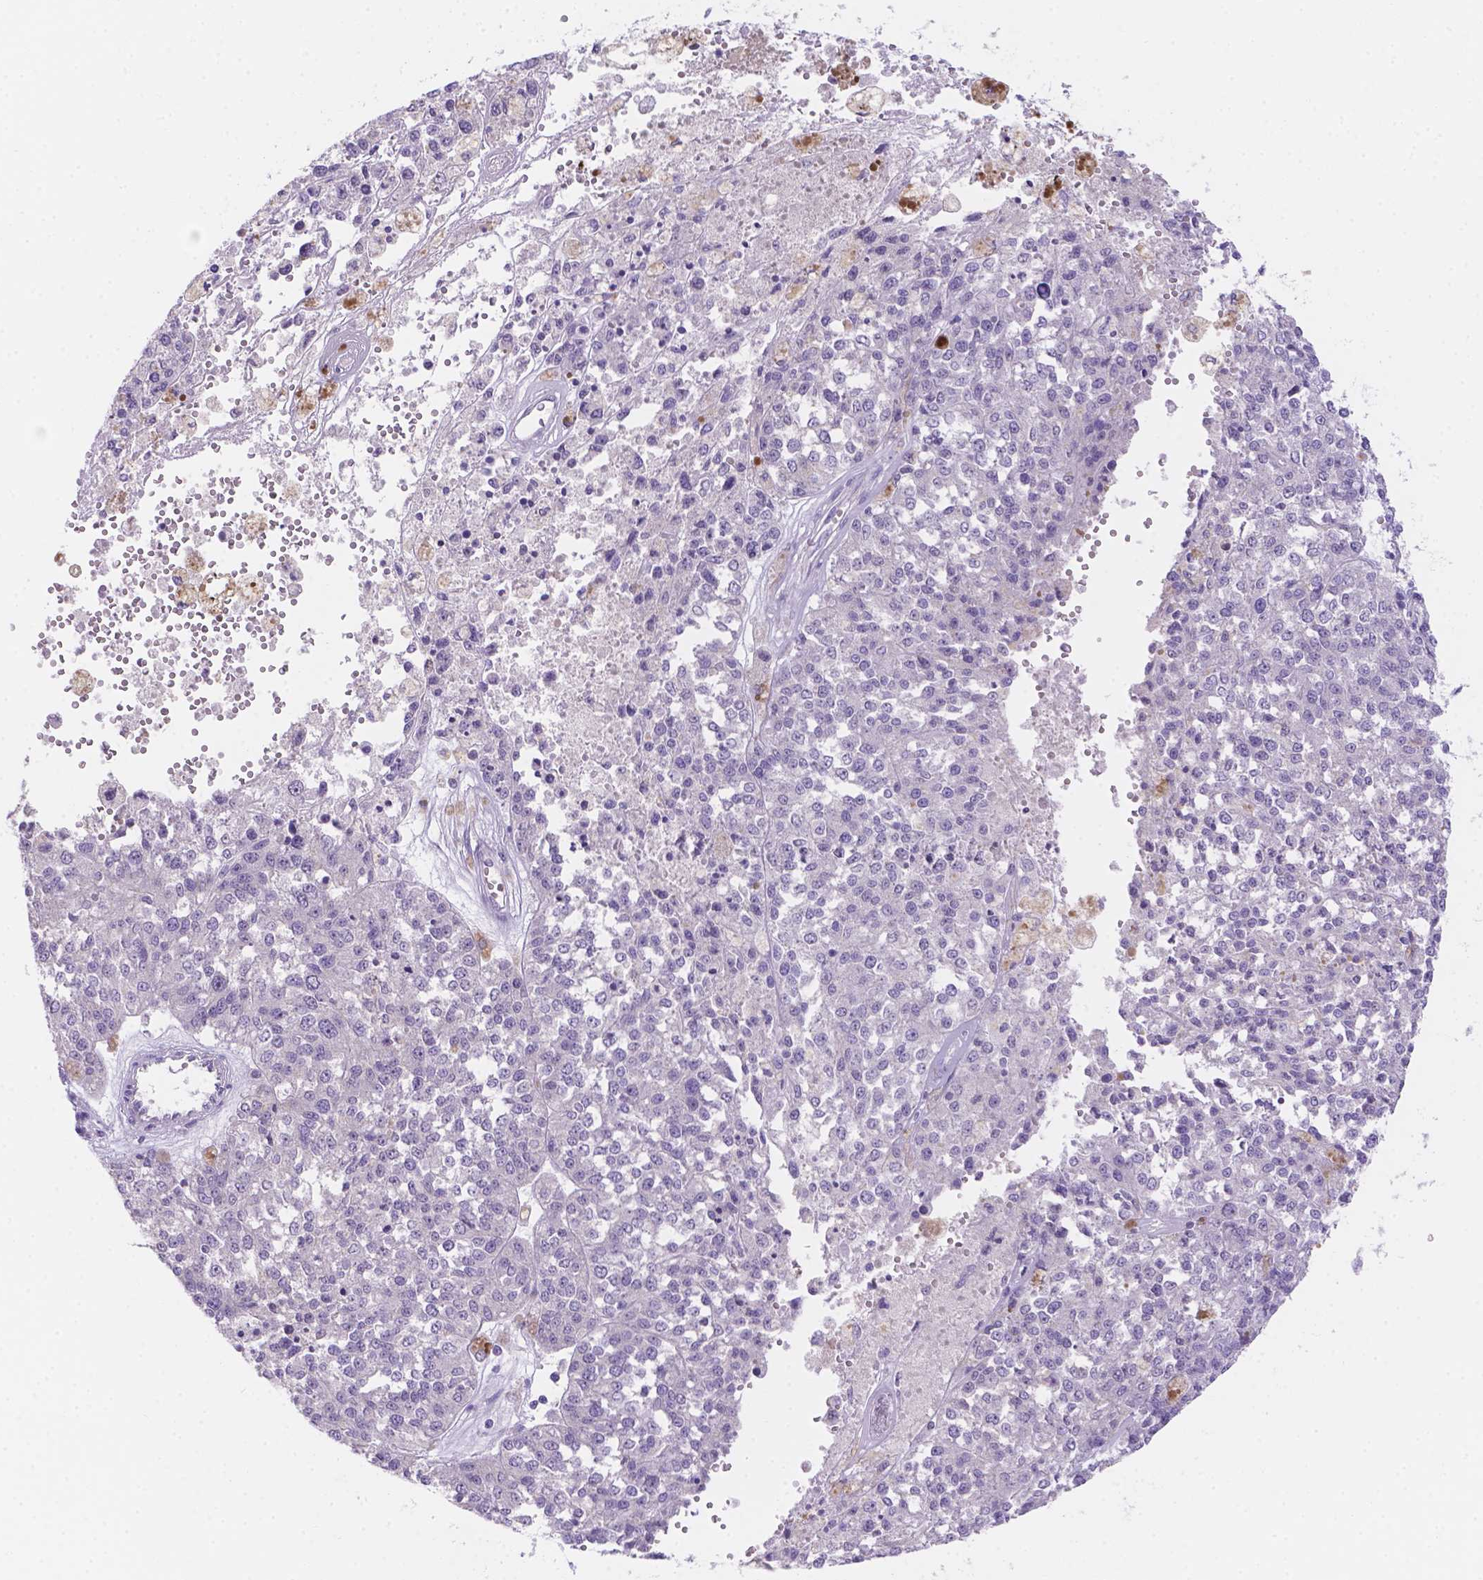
{"staining": {"intensity": "negative", "quantity": "none", "location": "none"}, "tissue": "melanoma", "cell_type": "Tumor cells", "image_type": "cancer", "snomed": [{"axis": "morphology", "description": "Malignant melanoma, Metastatic site"}, {"axis": "topography", "description": "Lymph node"}], "caption": "A micrograph of malignant melanoma (metastatic site) stained for a protein reveals no brown staining in tumor cells.", "gene": "CD96", "patient": {"sex": "female", "age": 64}}